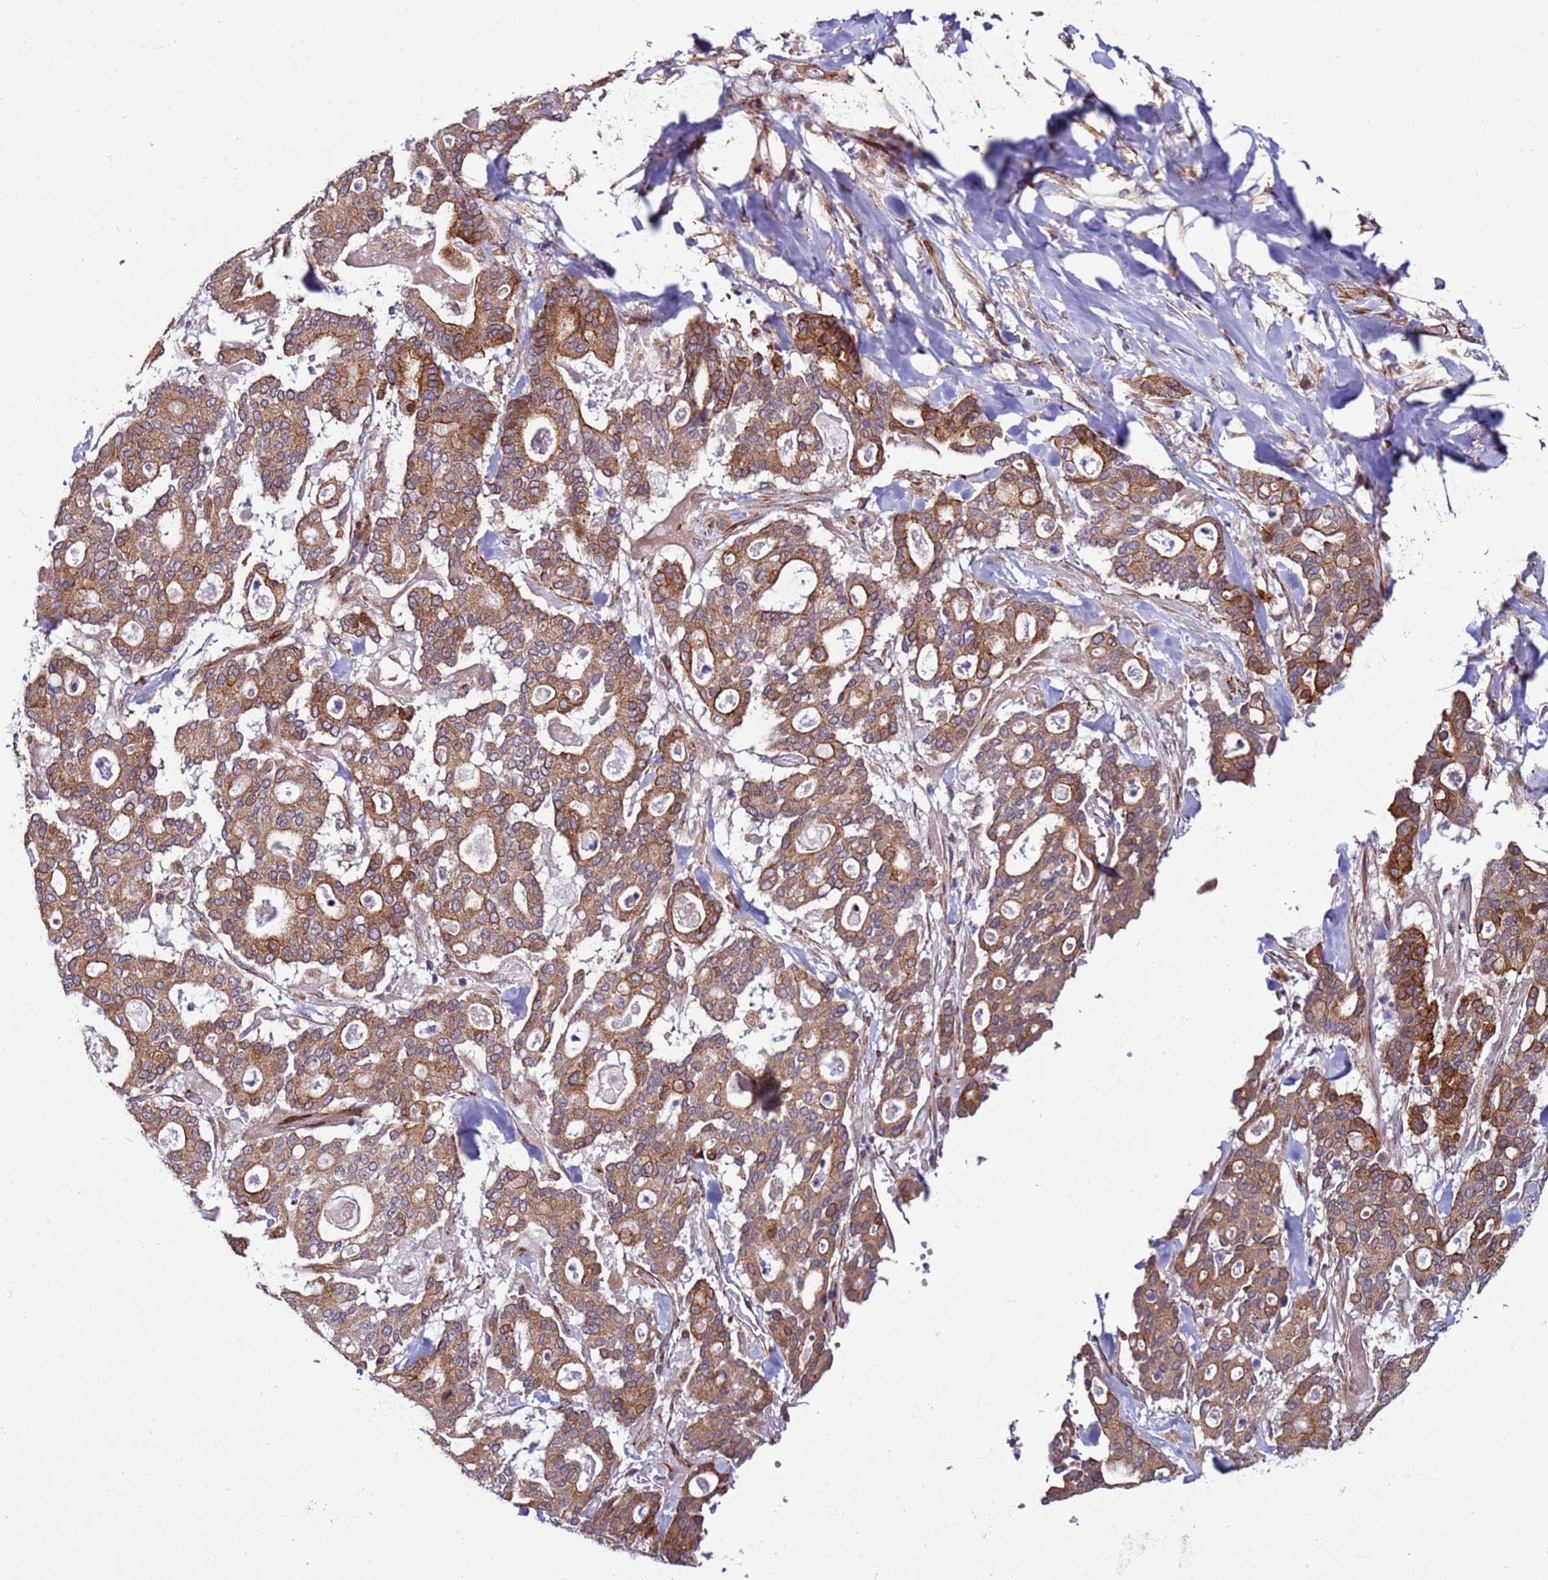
{"staining": {"intensity": "strong", "quantity": ">75%", "location": "cytoplasmic/membranous"}, "tissue": "pancreatic cancer", "cell_type": "Tumor cells", "image_type": "cancer", "snomed": [{"axis": "morphology", "description": "Adenocarcinoma, NOS"}, {"axis": "topography", "description": "Pancreas"}], "caption": "Strong cytoplasmic/membranous protein expression is appreciated in approximately >75% of tumor cells in adenocarcinoma (pancreatic). The protein of interest is stained brown, and the nuclei are stained in blue (DAB (3,3'-diaminobenzidine) IHC with brightfield microscopy, high magnification).", "gene": "MCRIP1", "patient": {"sex": "male", "age": 63}}